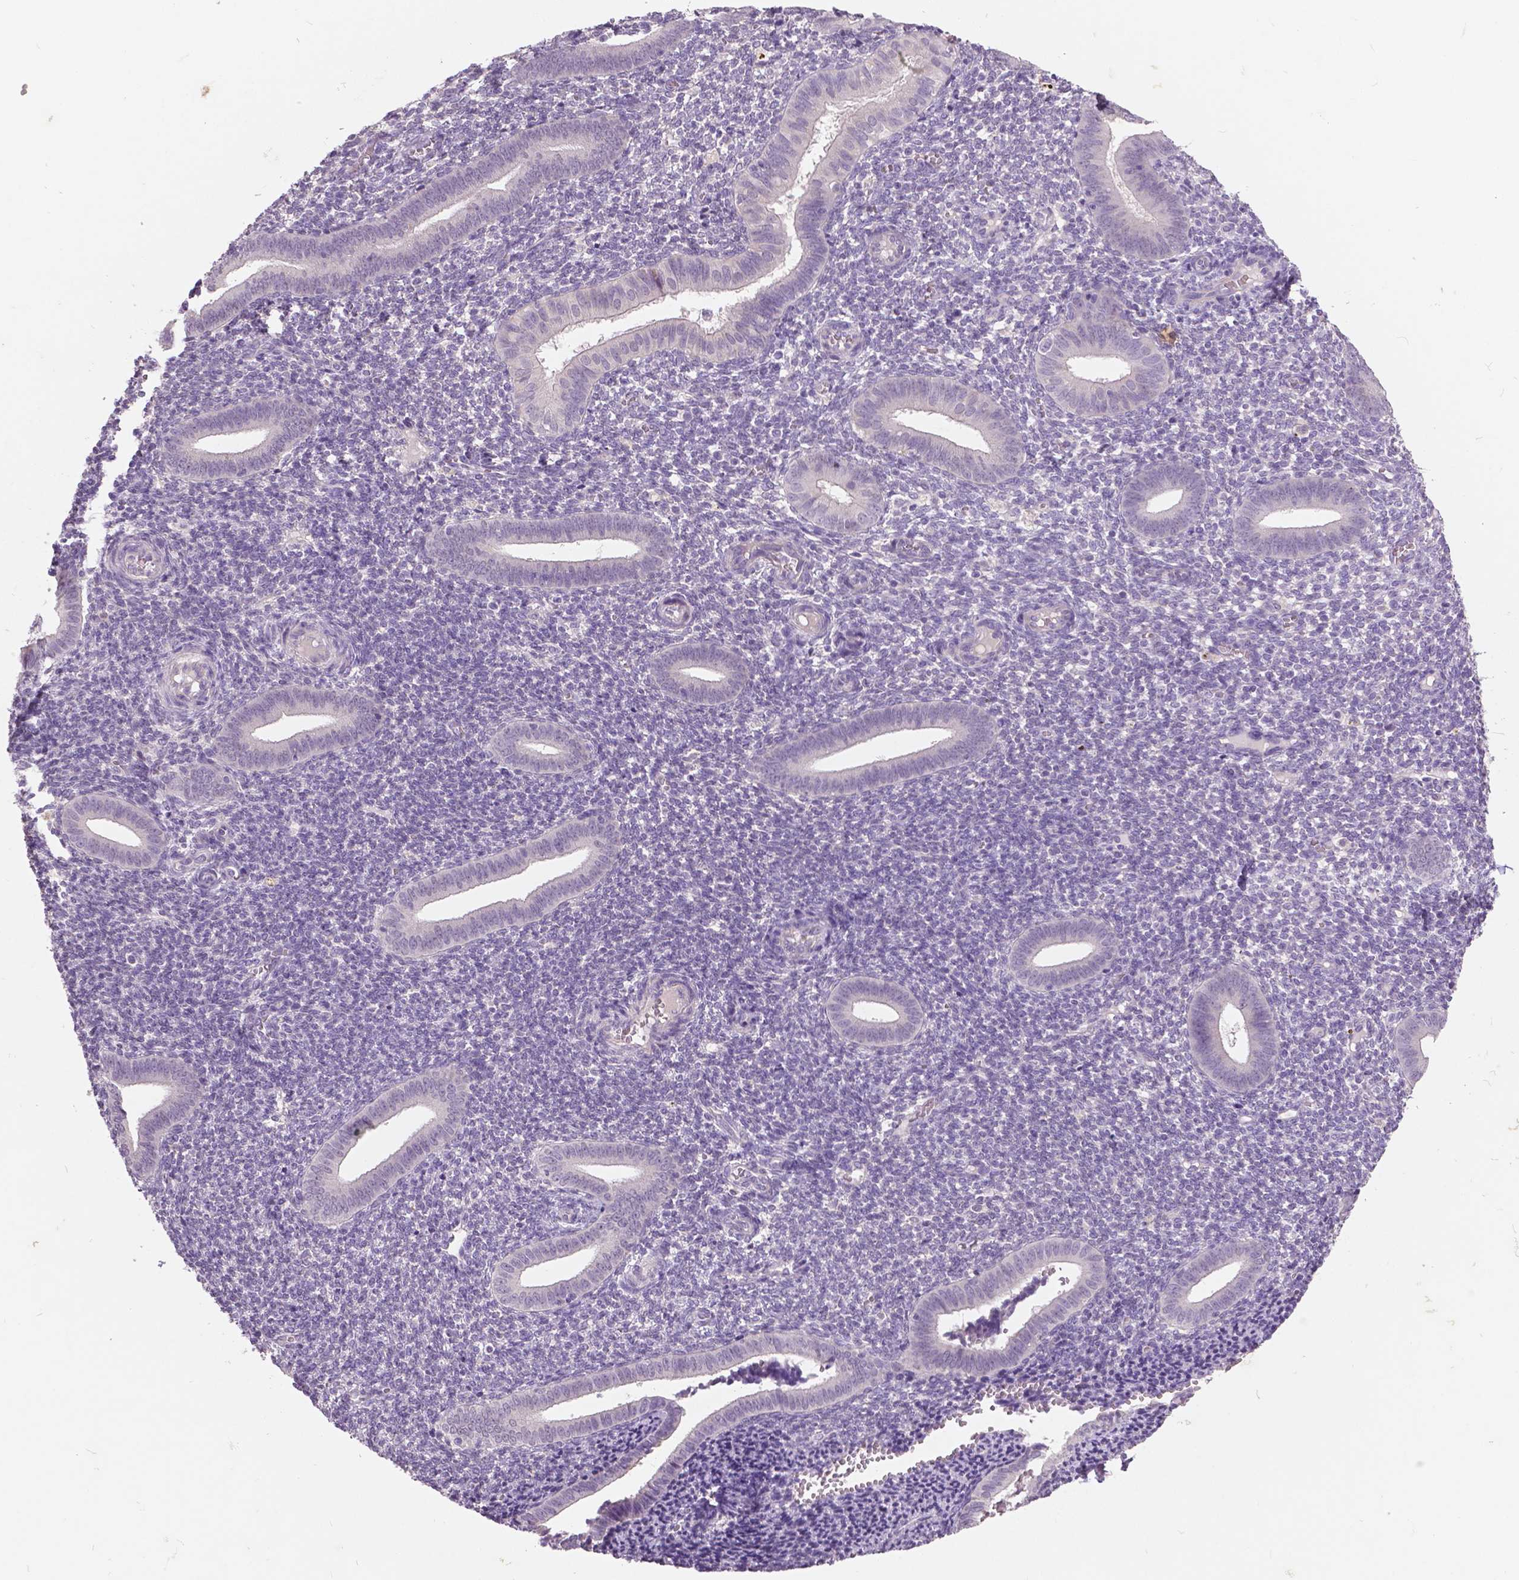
{"staining": {"intensity": "negative", "quantity": "none", "location": "none"}, "tissue": "endometrium", "cell_type": "Cells in endometrial stroma", "image_type": "normal", "snomed": [{"axis": "morphology", "description": "Normal tissue, NOS"}, {"axis": "topography", "description": "Endometrium"}], "caption": "Cells in endometrial stroma show no significant staining in unremarkable endometrium.", "gene": "FOXA1", "patient": {"sex": "female", "age": 25}}